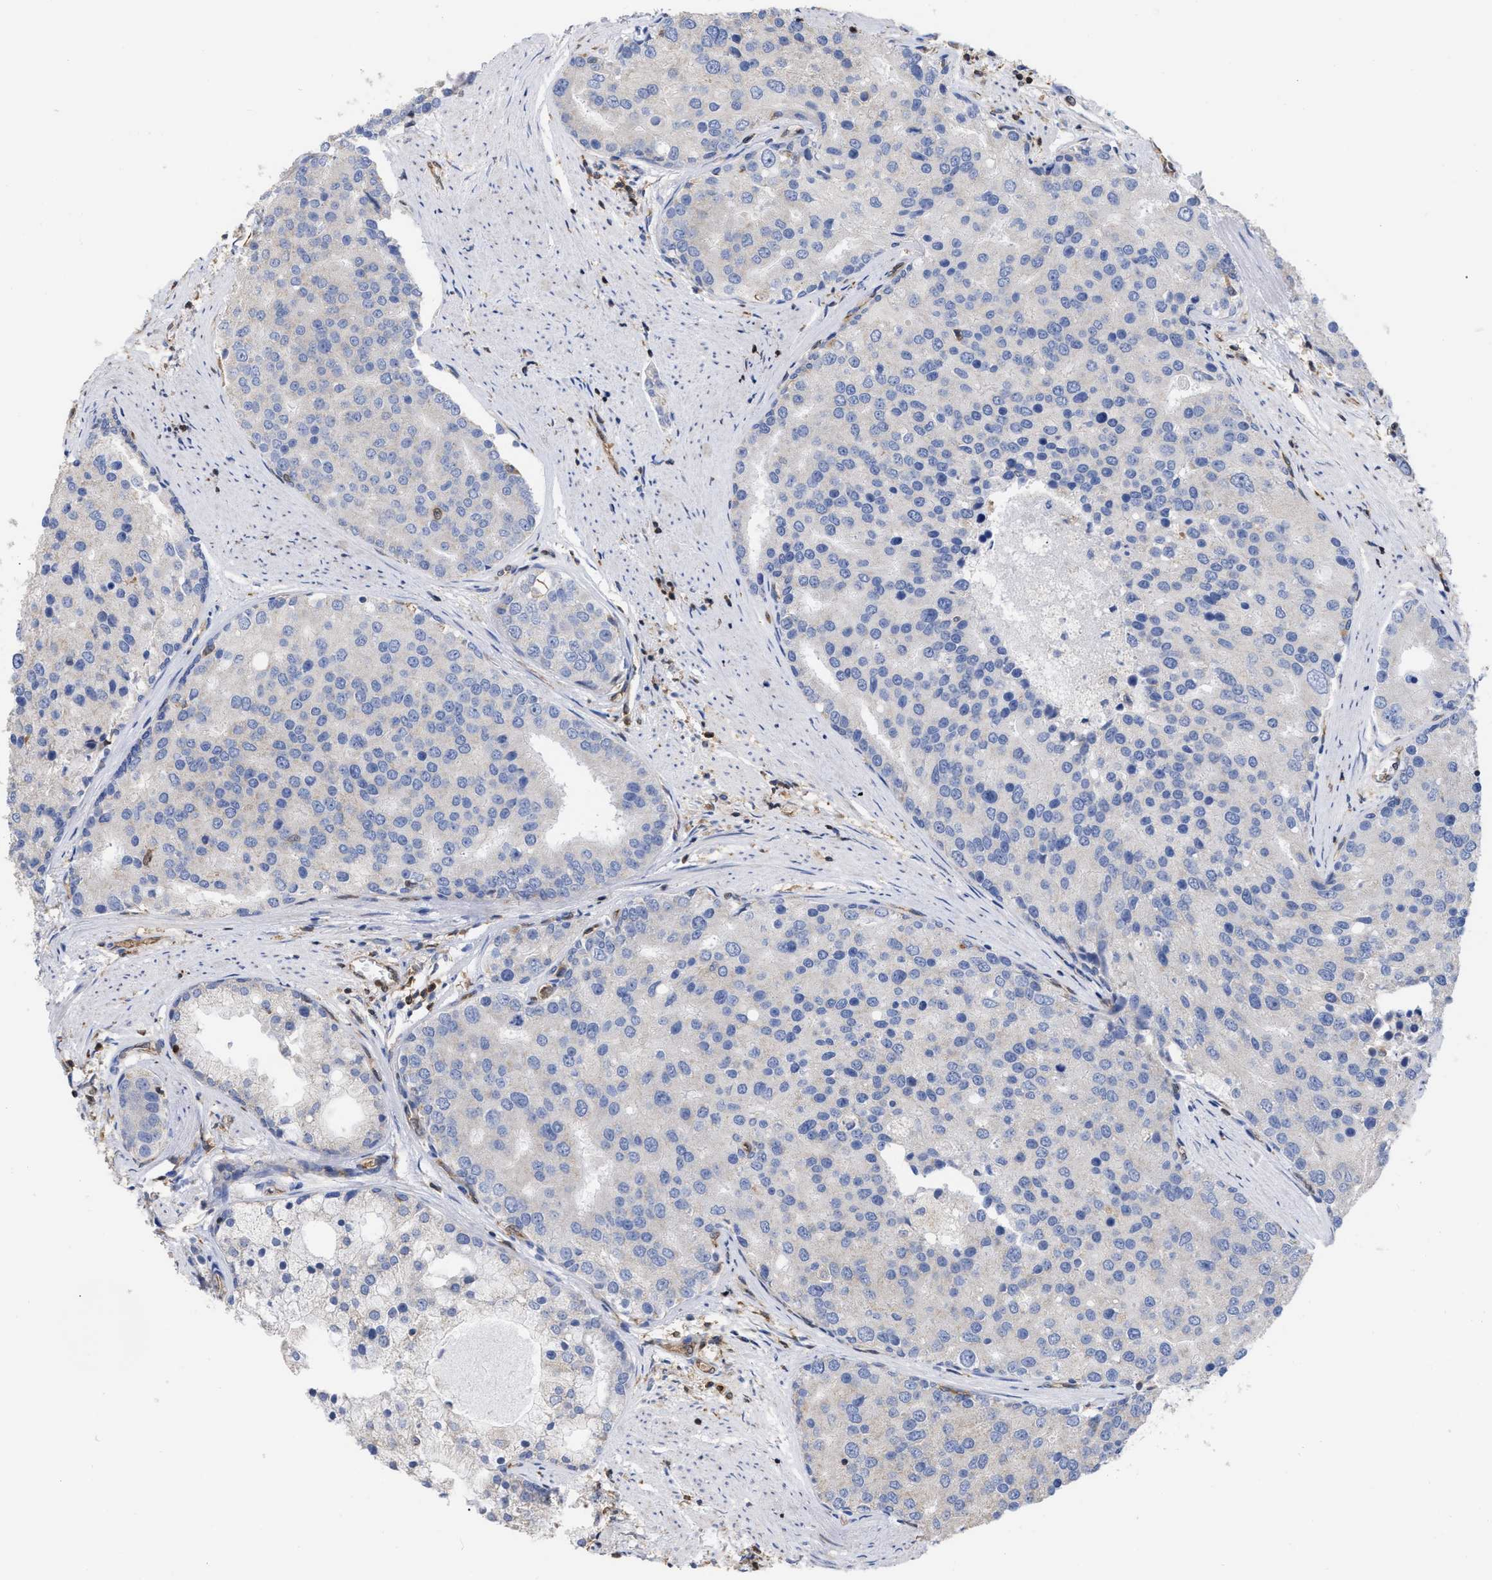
{"staining": {"intensity": "negative", "quantity": "none", "location": "none"}, "tissue": "prostate cancer", "cell_type": "Tumor cells", "image_type": "cancer", "snomed": [{"axis": "morphology", "description": "Adenocarcinoma, High grade"}, {"axis": "topography", "description": "Prostate"}], "caption": "Tumor cells show no significant protein expression in prostate cancer.", "gene": "GIMAP4", "patient": {"sex": "male", "age": 50}}